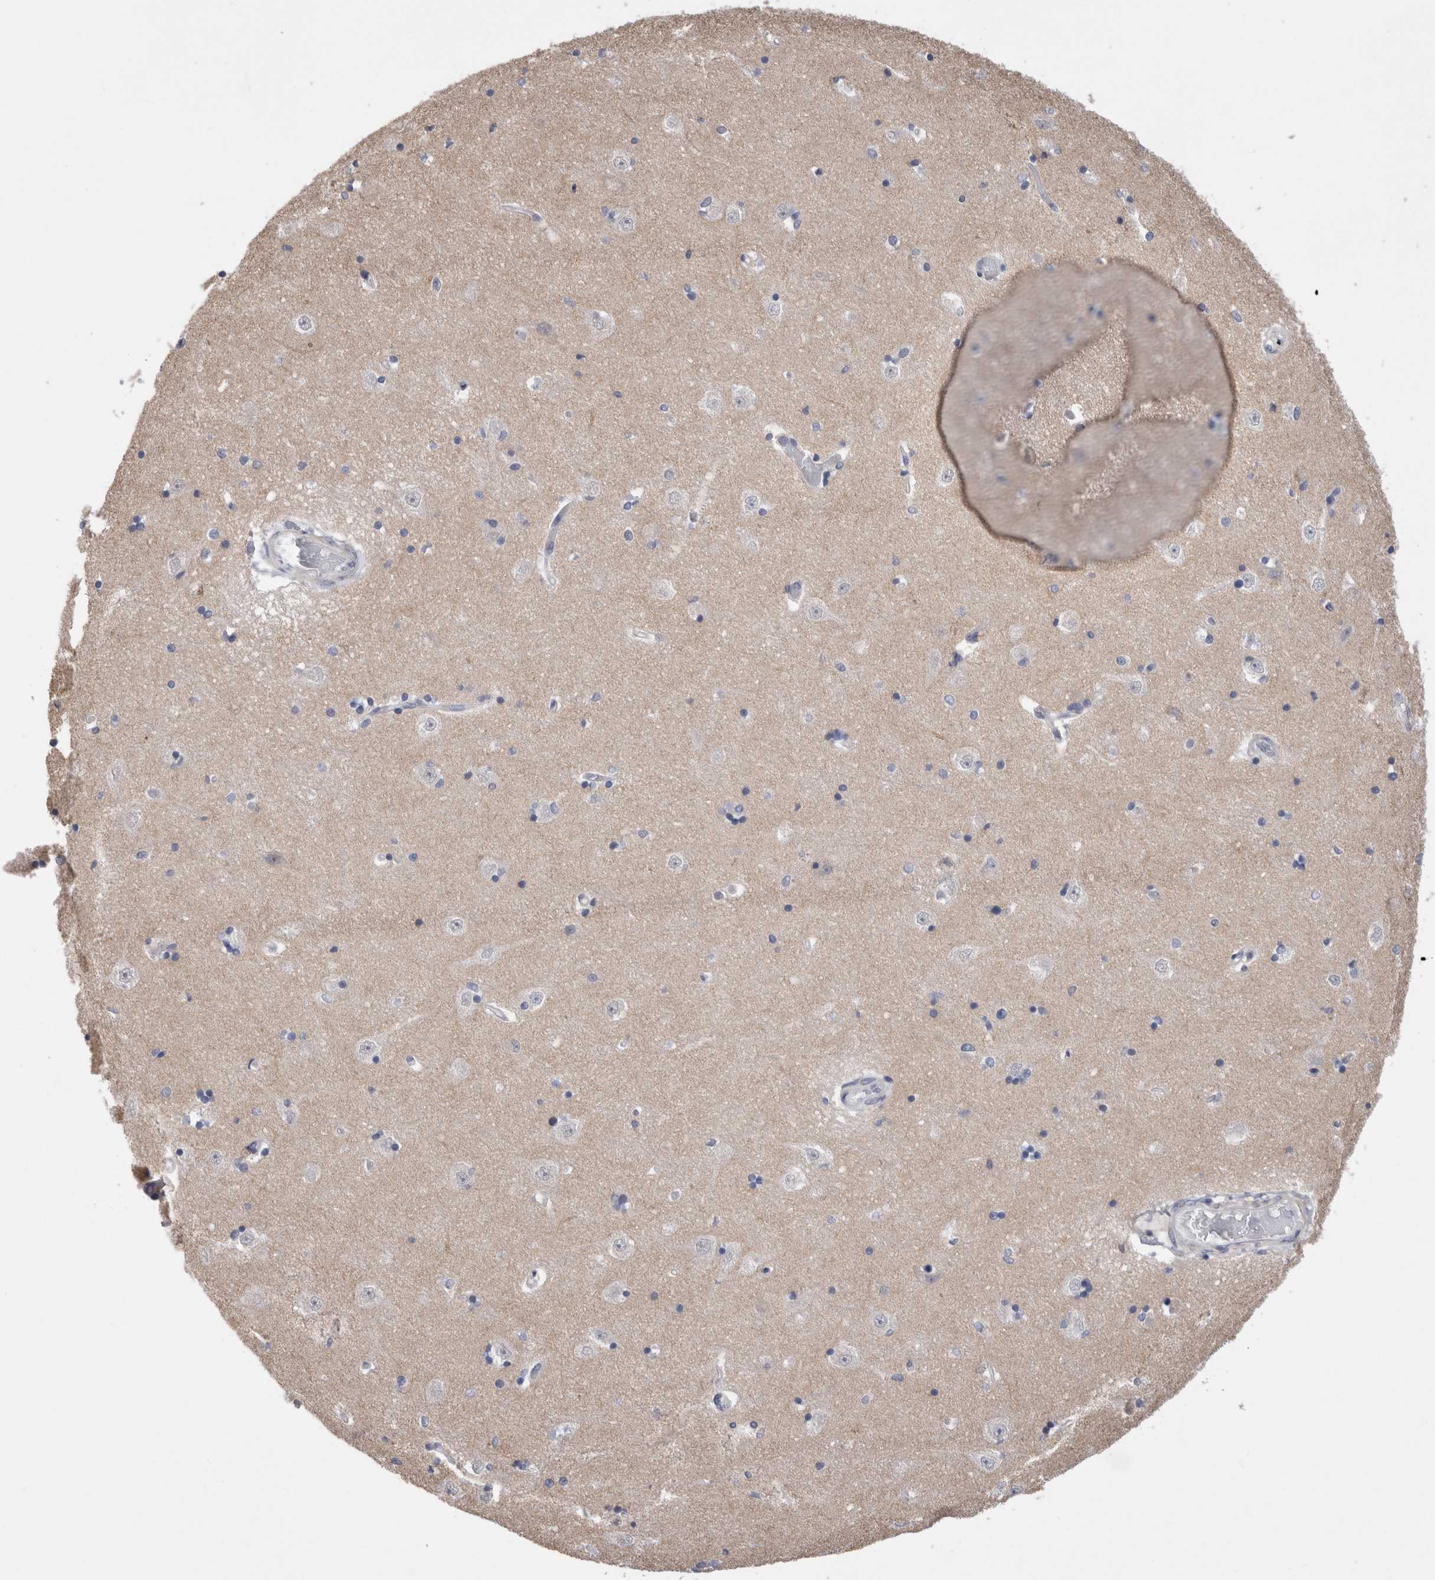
{"staining": {"intensity": "negative", "quantity": "none", "location": "none"}, "tissue": "hippocampus", "cell_type": "Glial cells", "image_type": "normal", "snomed": [{"axis": "morphology", "description": "Normal tissue, NOS"}, {"axis": "topography", "description": "Hippocampus"}], "caption": "An immunohistochemistry micrograph of normal hippocampus is shown. There is no staining in glial cells of hippocampus.", "gene": "OTOR", "patient": {"sex": "male", "age": 45}}